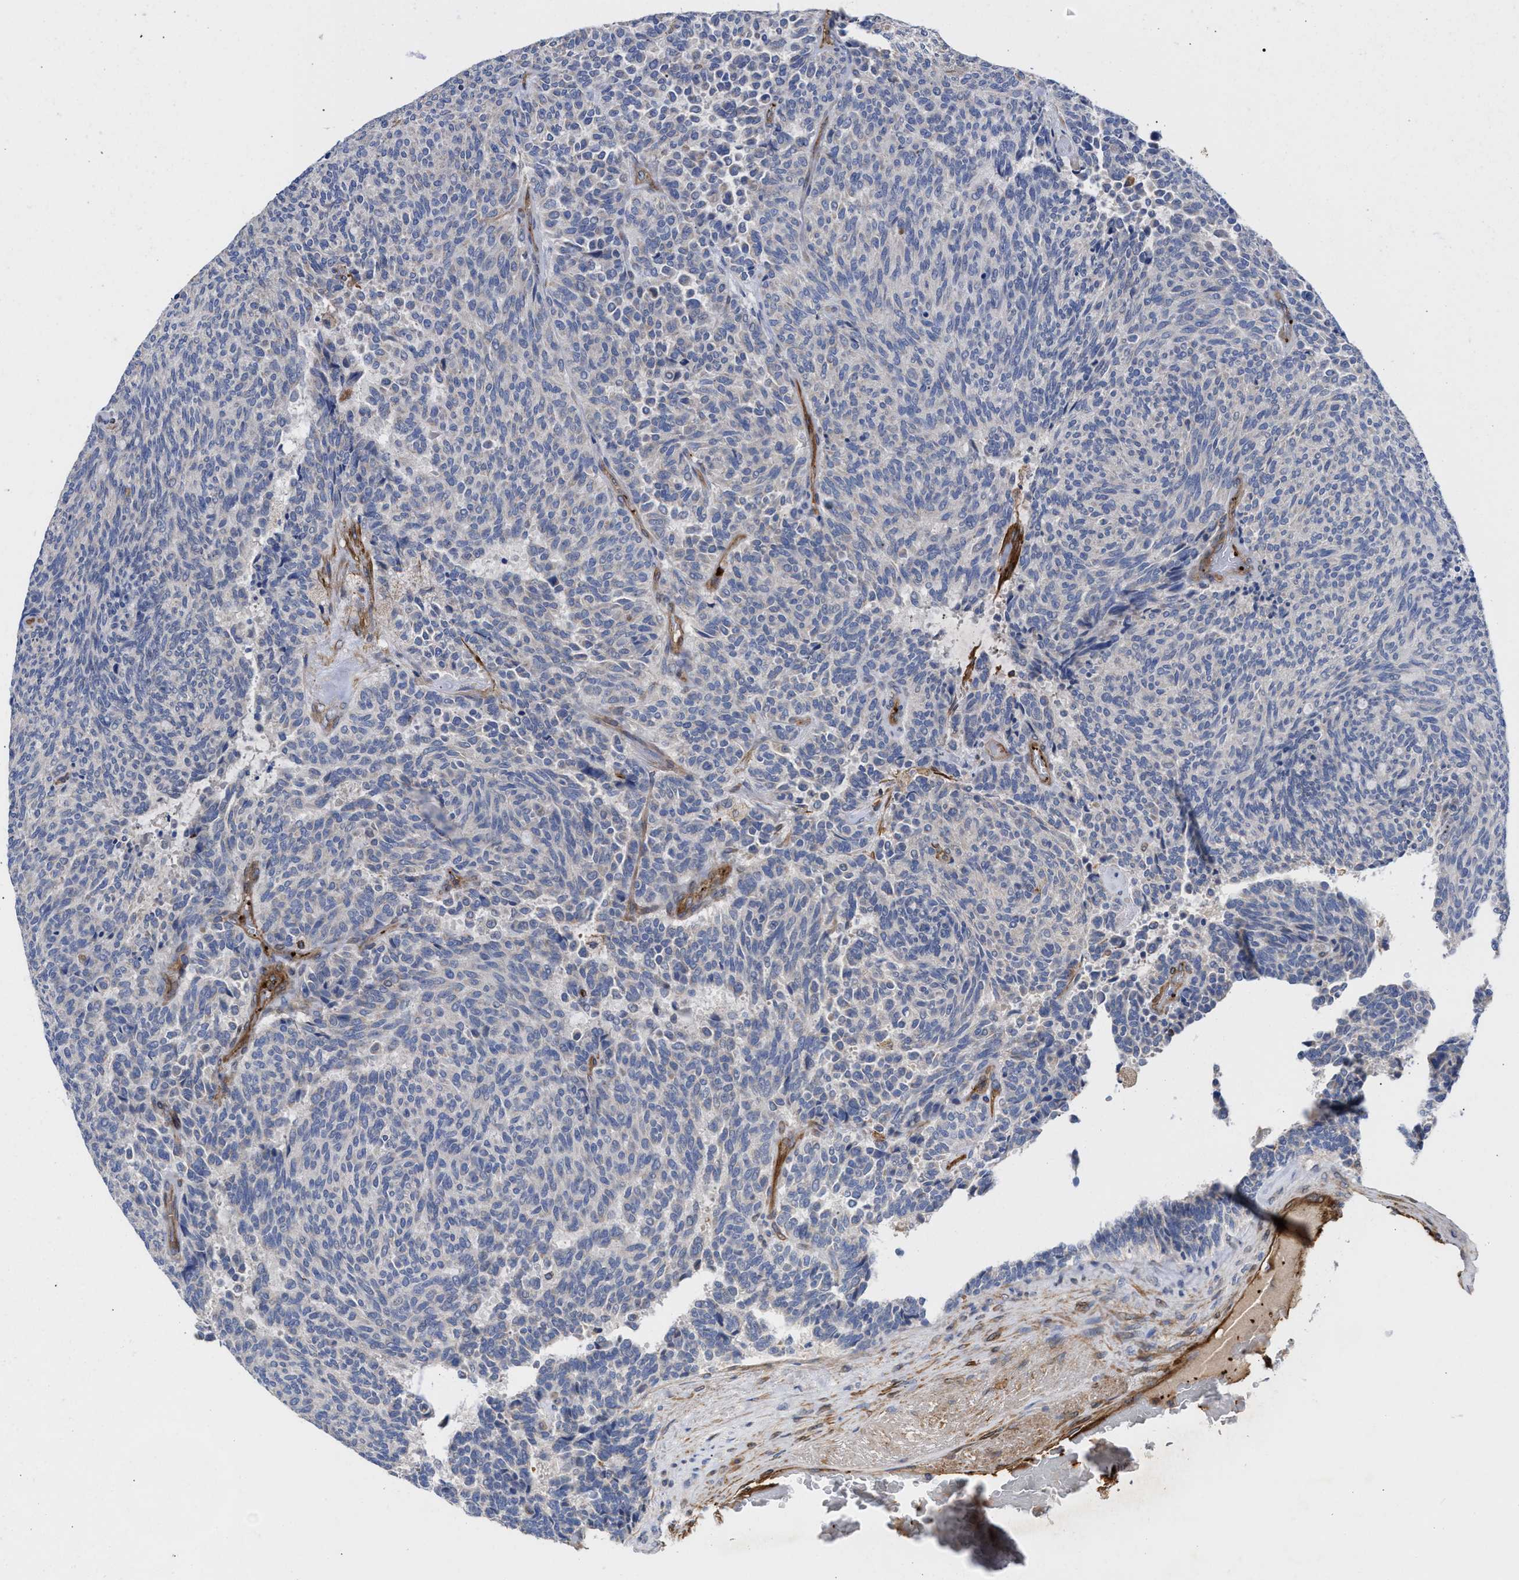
{"staining": {"intensity": "negative", "quantity": "none", "location": "none"}, "tissue": "carcinoid", "cell_type": "Tumor cells", "image_type": "cancer", "snomed": [{"axis": "morphology", "description": "Carcinoid, malignant, NOS"}, {"axis": "topography", "description": "Pancreas"}], "caption": "Tumor cells are negative for brown protein staining in carcinoid.", "gene": "HS3ST5", "patient": {"sex": "female", "age": 54}}